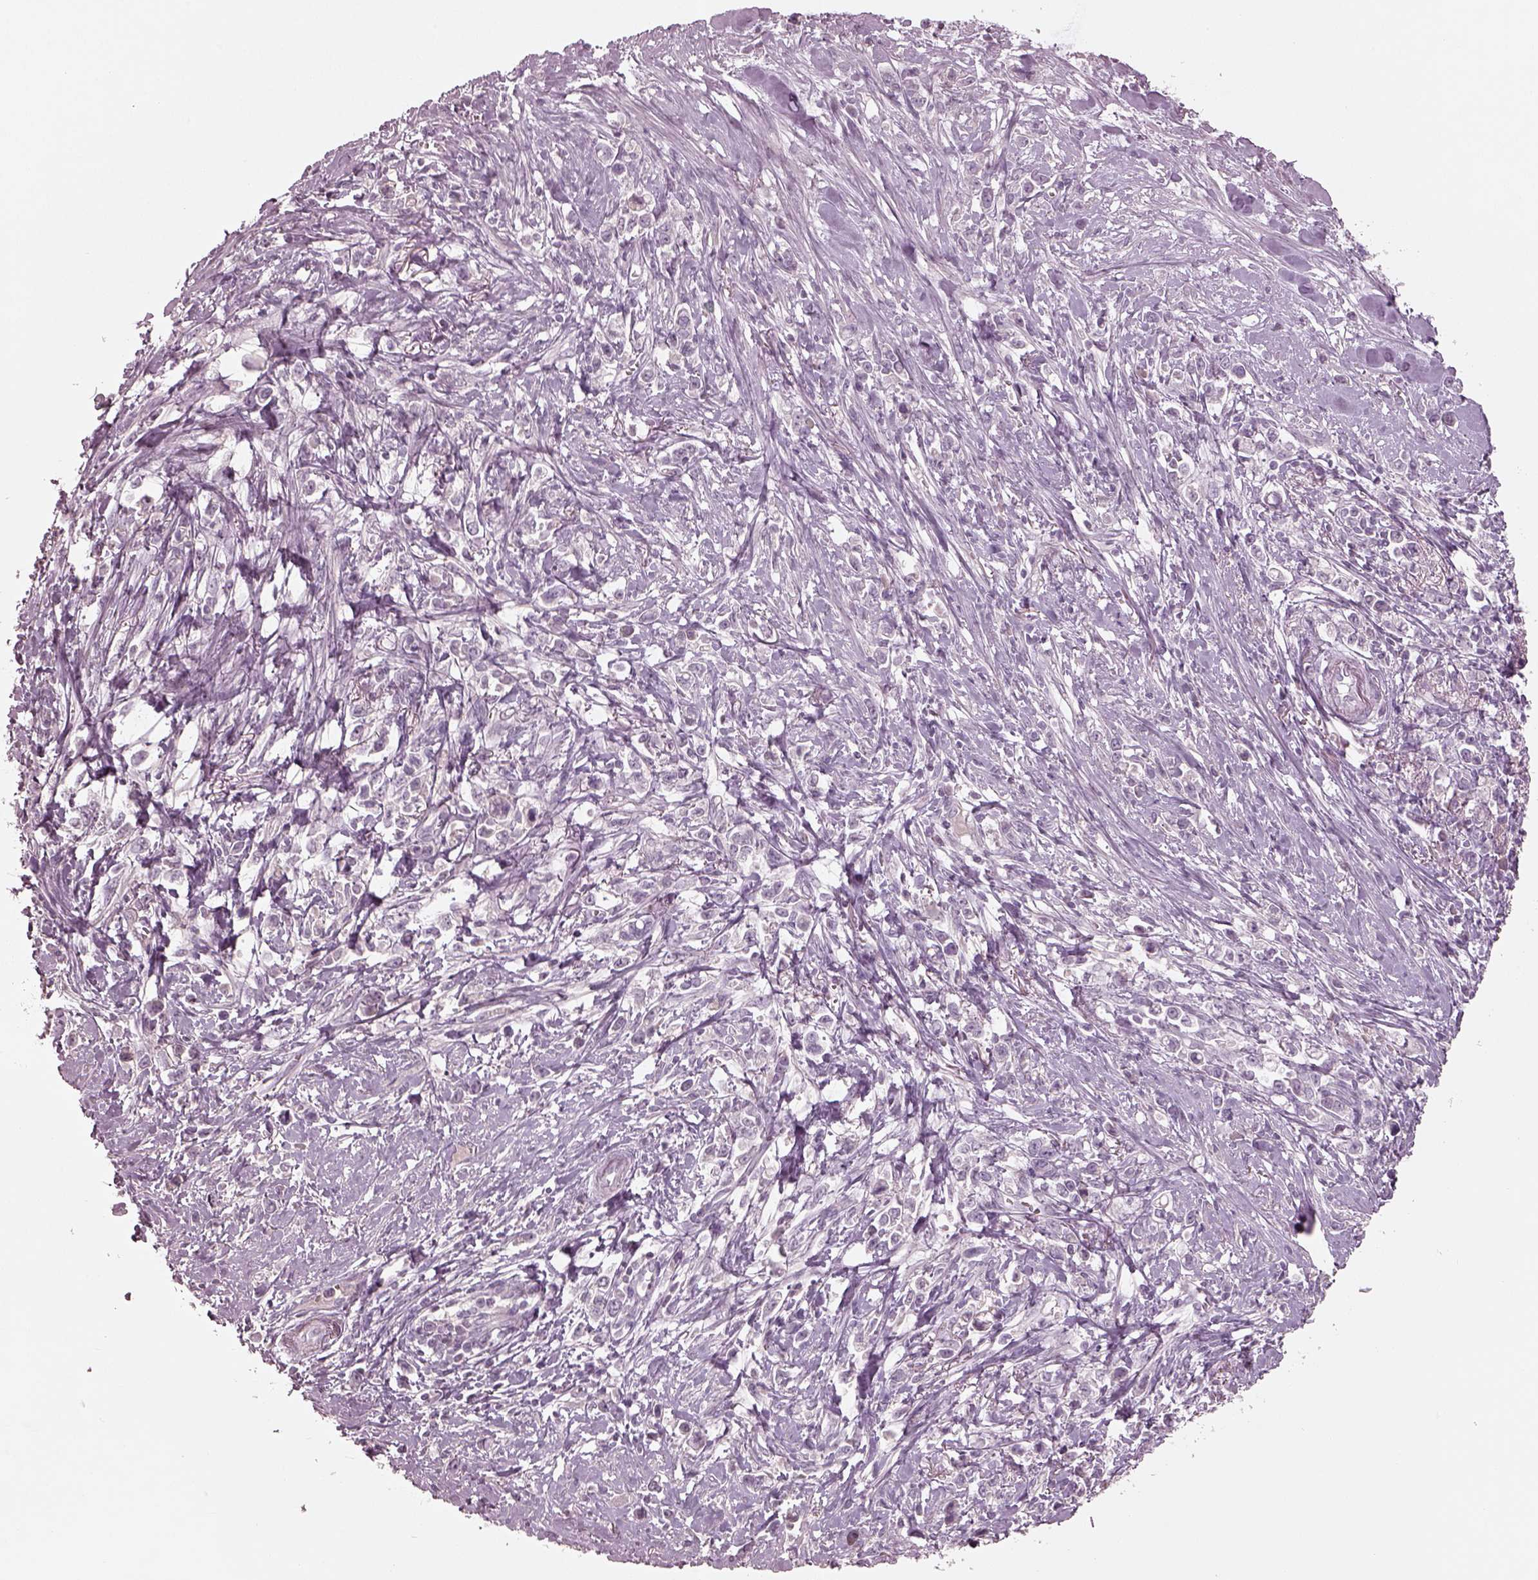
{"staining": {"intensity": "negative", "quantity": "none", "location": "none"}, "tissue": "stomach cancer", "cell_type": "Tumor cells", "image_type": "cancer", "snomed": [{"axis": "morphology", "description": "Adenocarcinoma, NOS"}, {"axis": "topography", "description": "Stomach"}], "caption": "The histopathology image demonstrates no staining of tumor cells in adenocarcinoma (stomach).", "gene": "SPATA6L", "patient": {"sex": "male", "age": 63}}